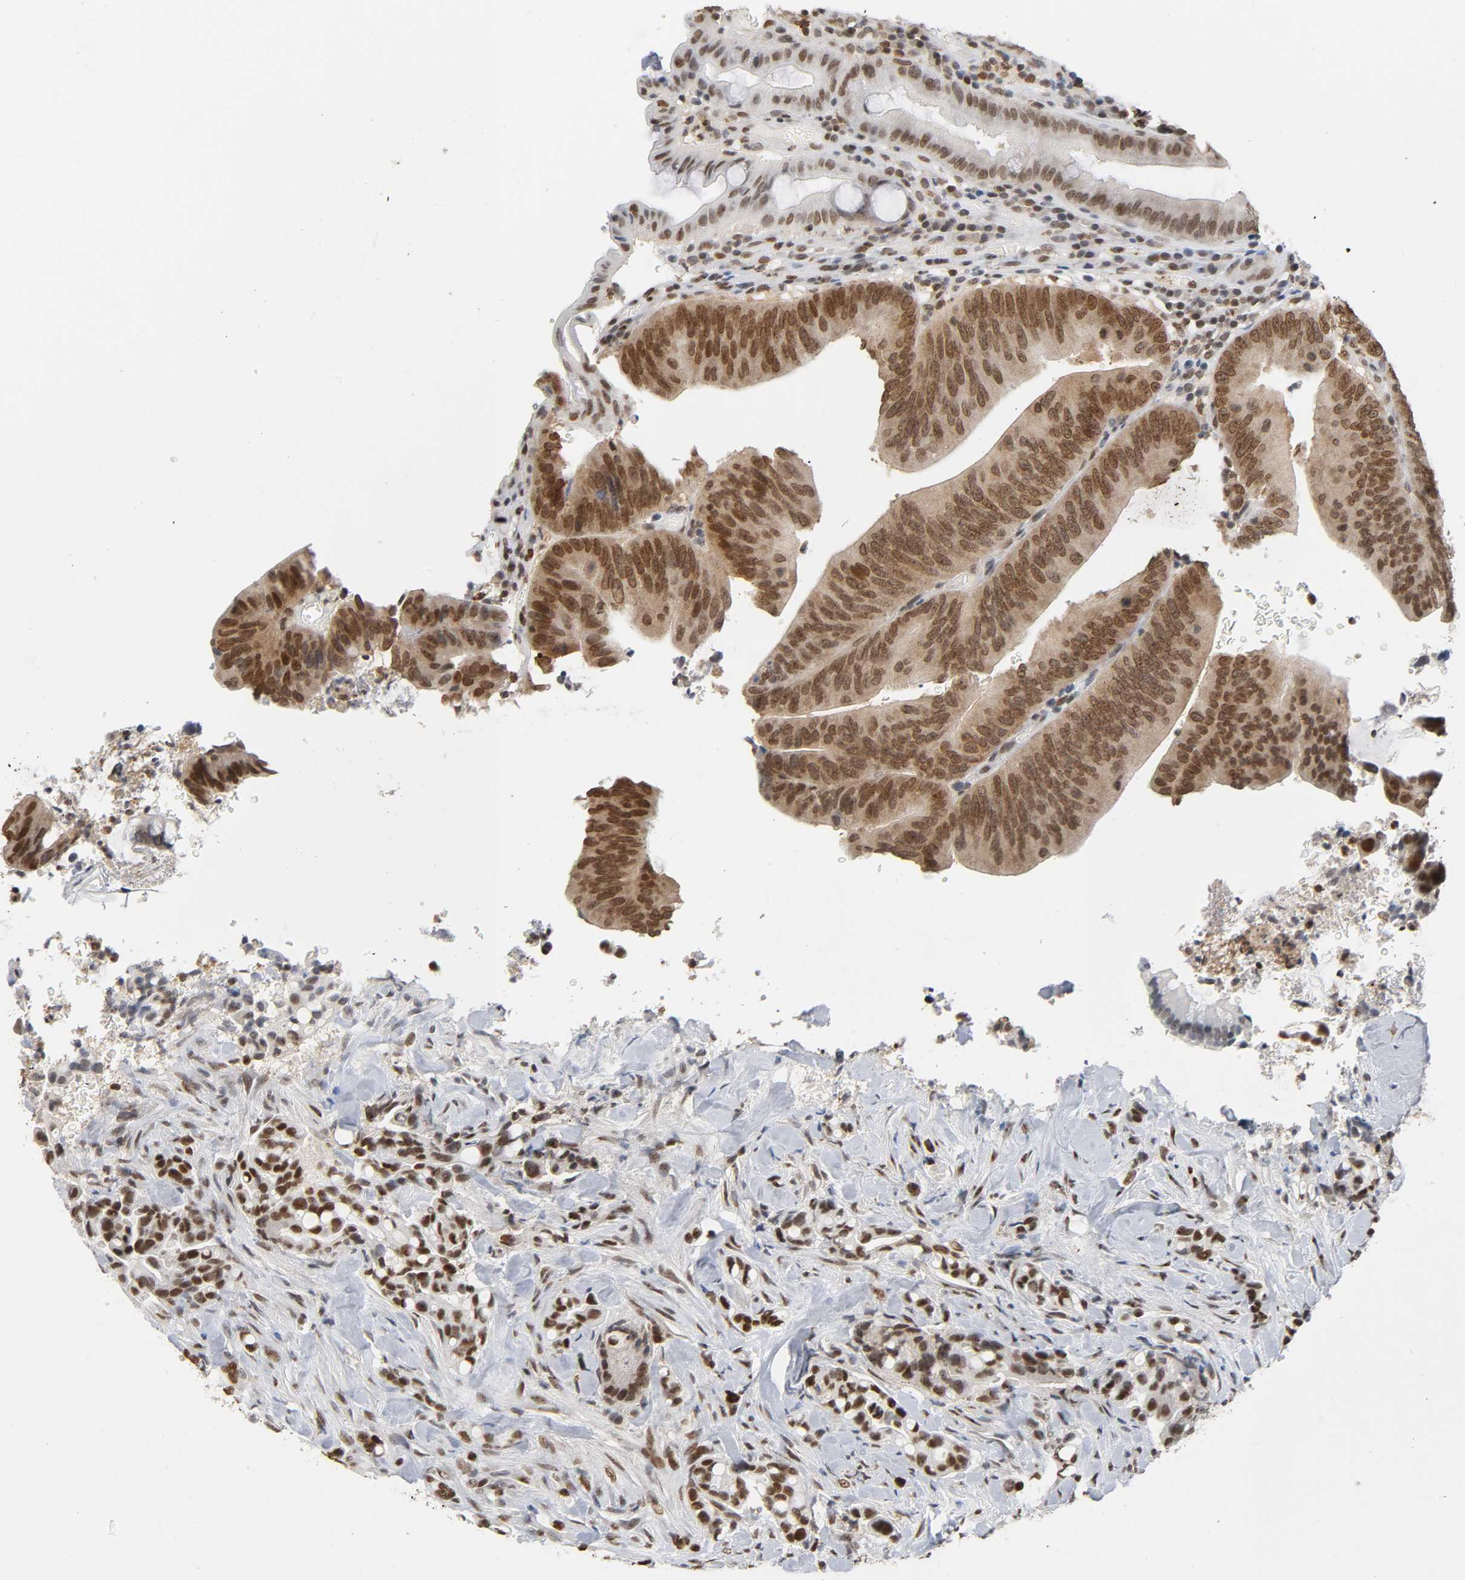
{"staining": {"intensity": "strong", "quantity": ">75%", "location": "nuclear"}, "tissue": "colorectal cancer", "cell_type": "Tumor cells", "image_type": "cancer", "snomed": [{"axis": "morphology", "description": "Normal tissue, NOS"}, {"axis": "morphology", "description": "Adenocarcinoma, NOS"}, {"axis": "topography", "description": "Colon"}], "caption": "A brown stain highlights strong nuclear staining of a protein in adenocarcinoma (colorectal) tumor cells. (Stains: DAB (3,3'-diaminobenzidine) in brown, nuclei in blue, Microscopy: brightfield microscopy at high magnification).", "gene": "SUMO1", "patient": {"sex": "male", "age": 82}}